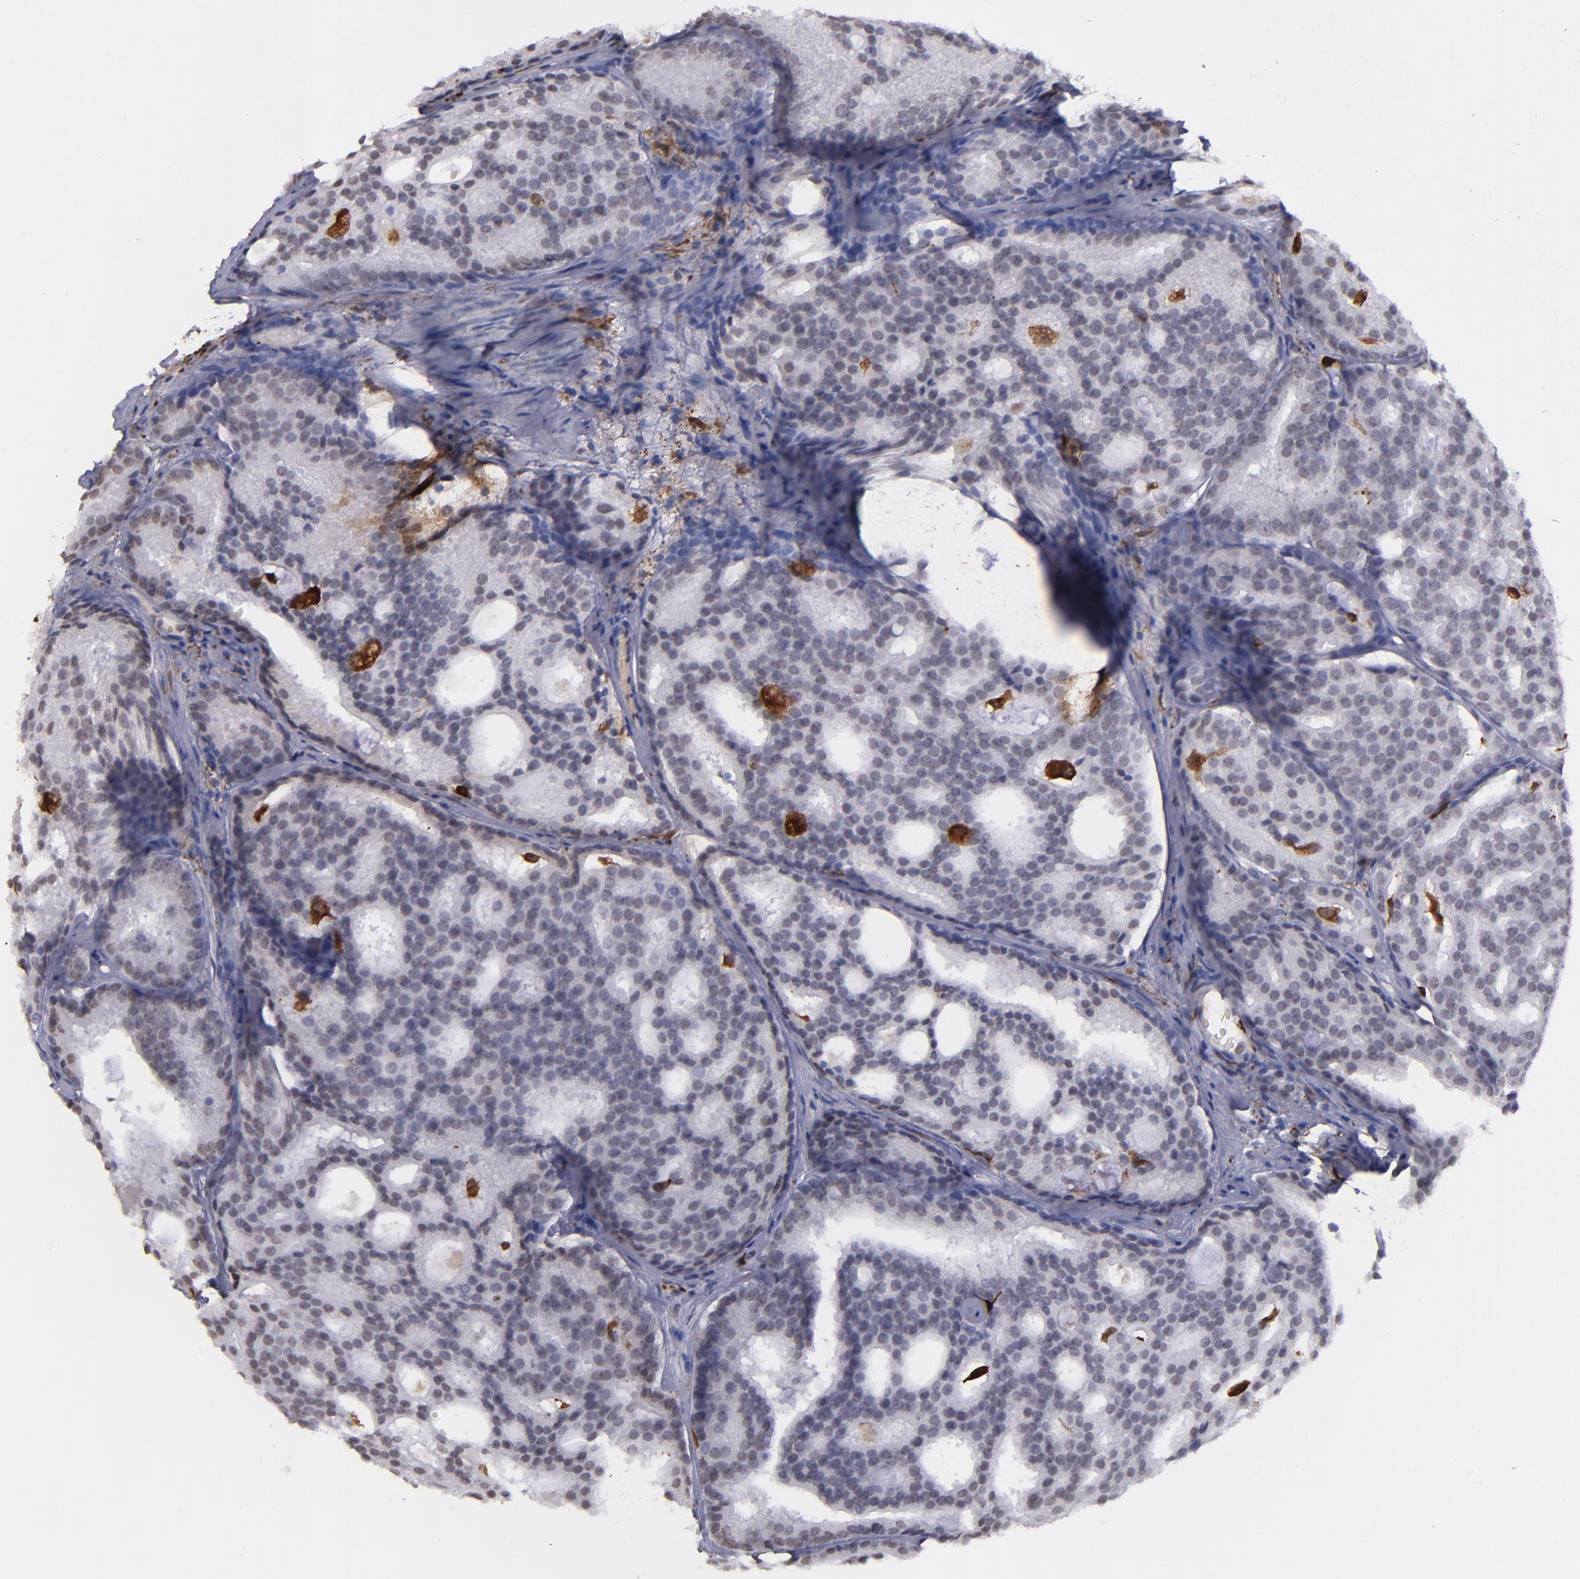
{"staining": {"intensity": "negative", "quantity": "none", "location": "none"}, "tissue": "prostate cancer", "cell_type": "Tumor cells", "image_type": "cancer", "snomed": [{"axis": "morphology", "description": "Adenocarcinoma, High grade"}, {"axis": "topography", "description": "Prostate"}], "caption": "There is no significant staining in tumor cells of adenocarcinoma (high-grade) (prostate).", "gene": "NCF2", "patient": {"sex": "male", "age": 64}}